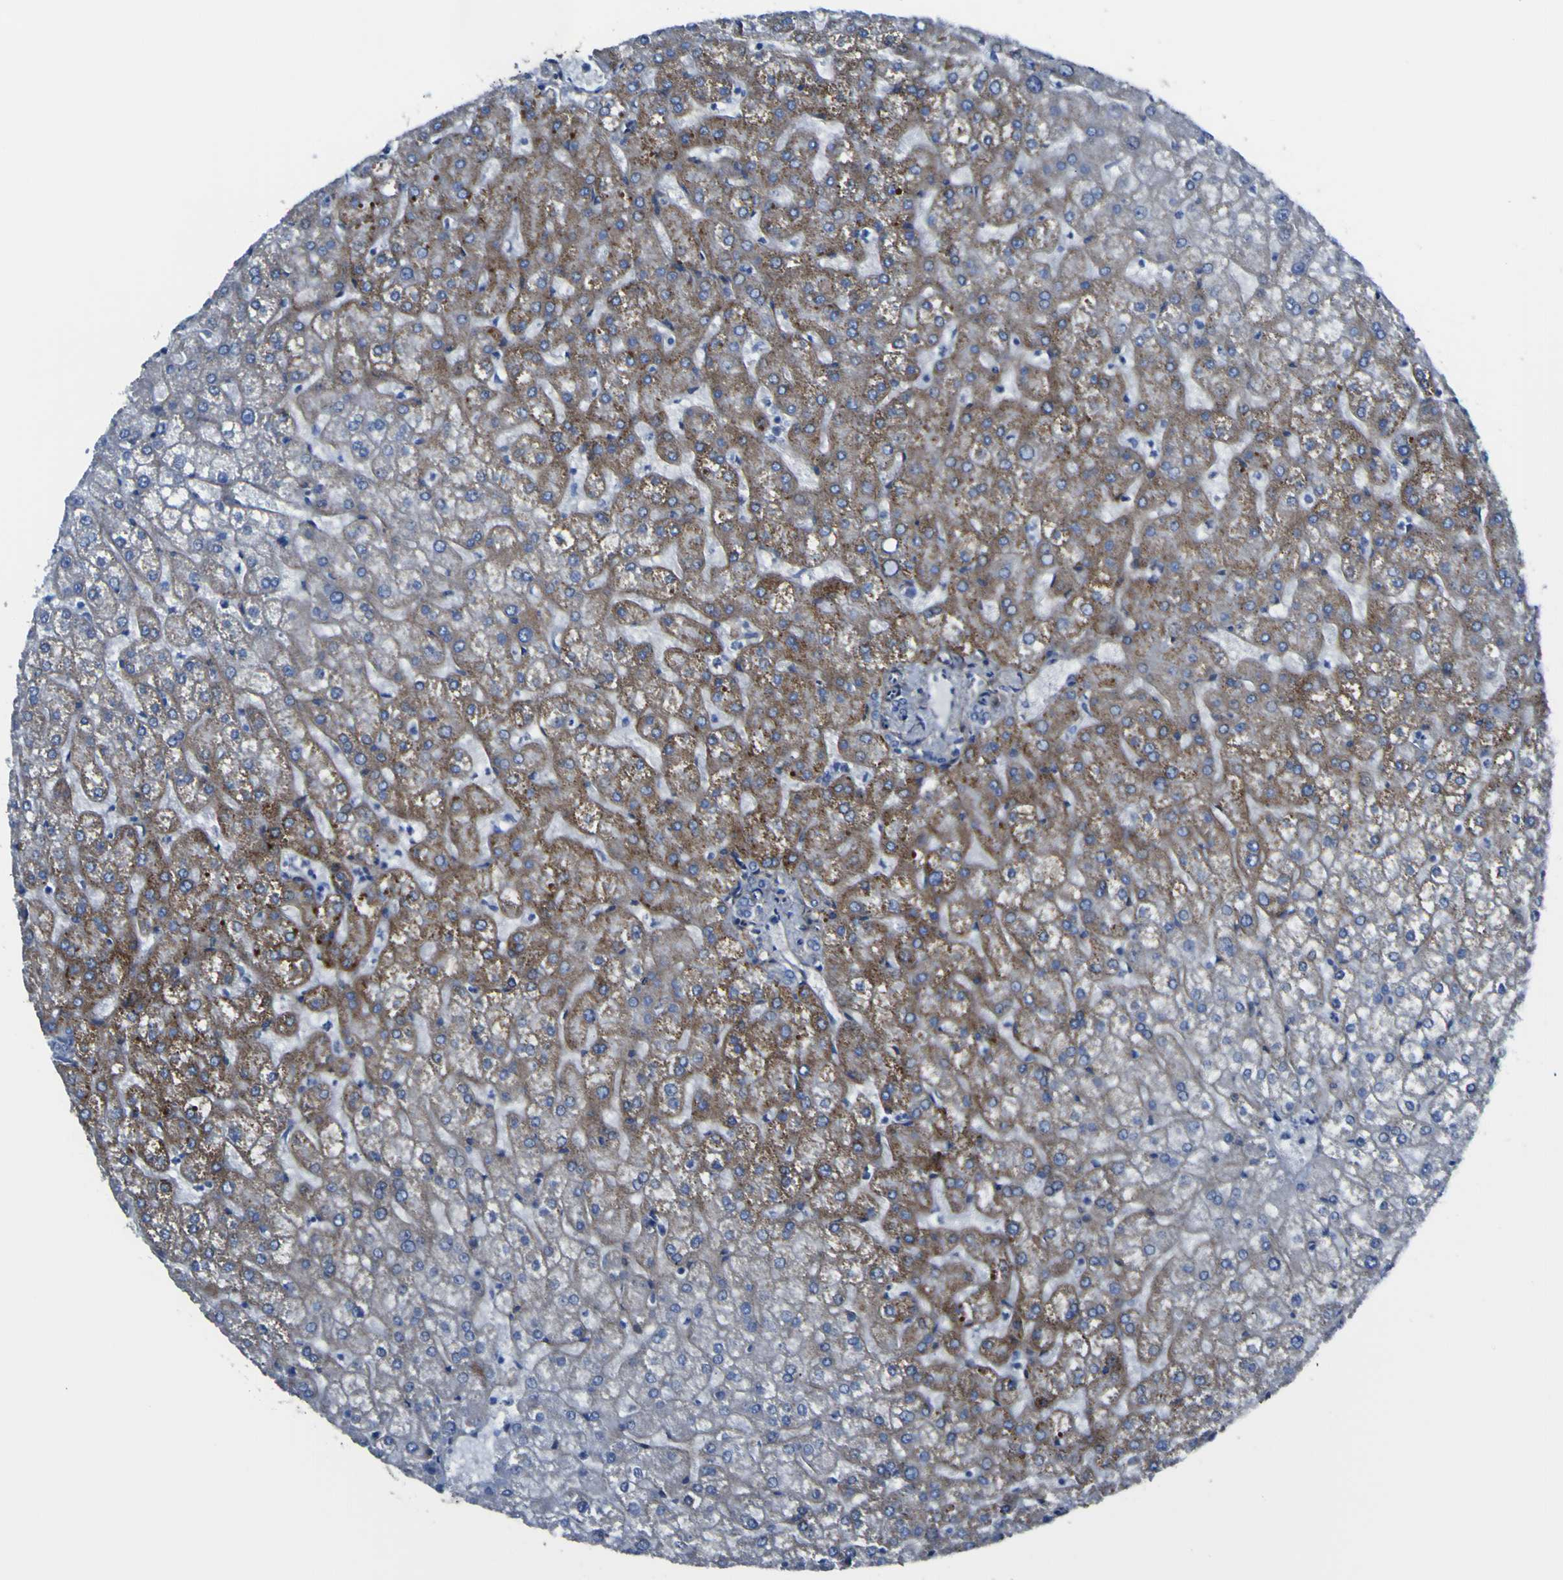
{"staining": {"intensity": "negative", "quantity": "none", "location": "none"}, "tissue": "liver", "cell_type": "Cholangiocytes", "image_type": "normal", "snomed": [{"axis": "morphology", "description": "Normal tissue, NOS"}, {"axis": "topography", "description": "Liver"}], "caption": "Human liver stained for a protein using immunohistochemistry demonstrates no expression in cholangiocytes.", "gene": "LRRN1", "patient": {"sex": "female", "age": 32}}